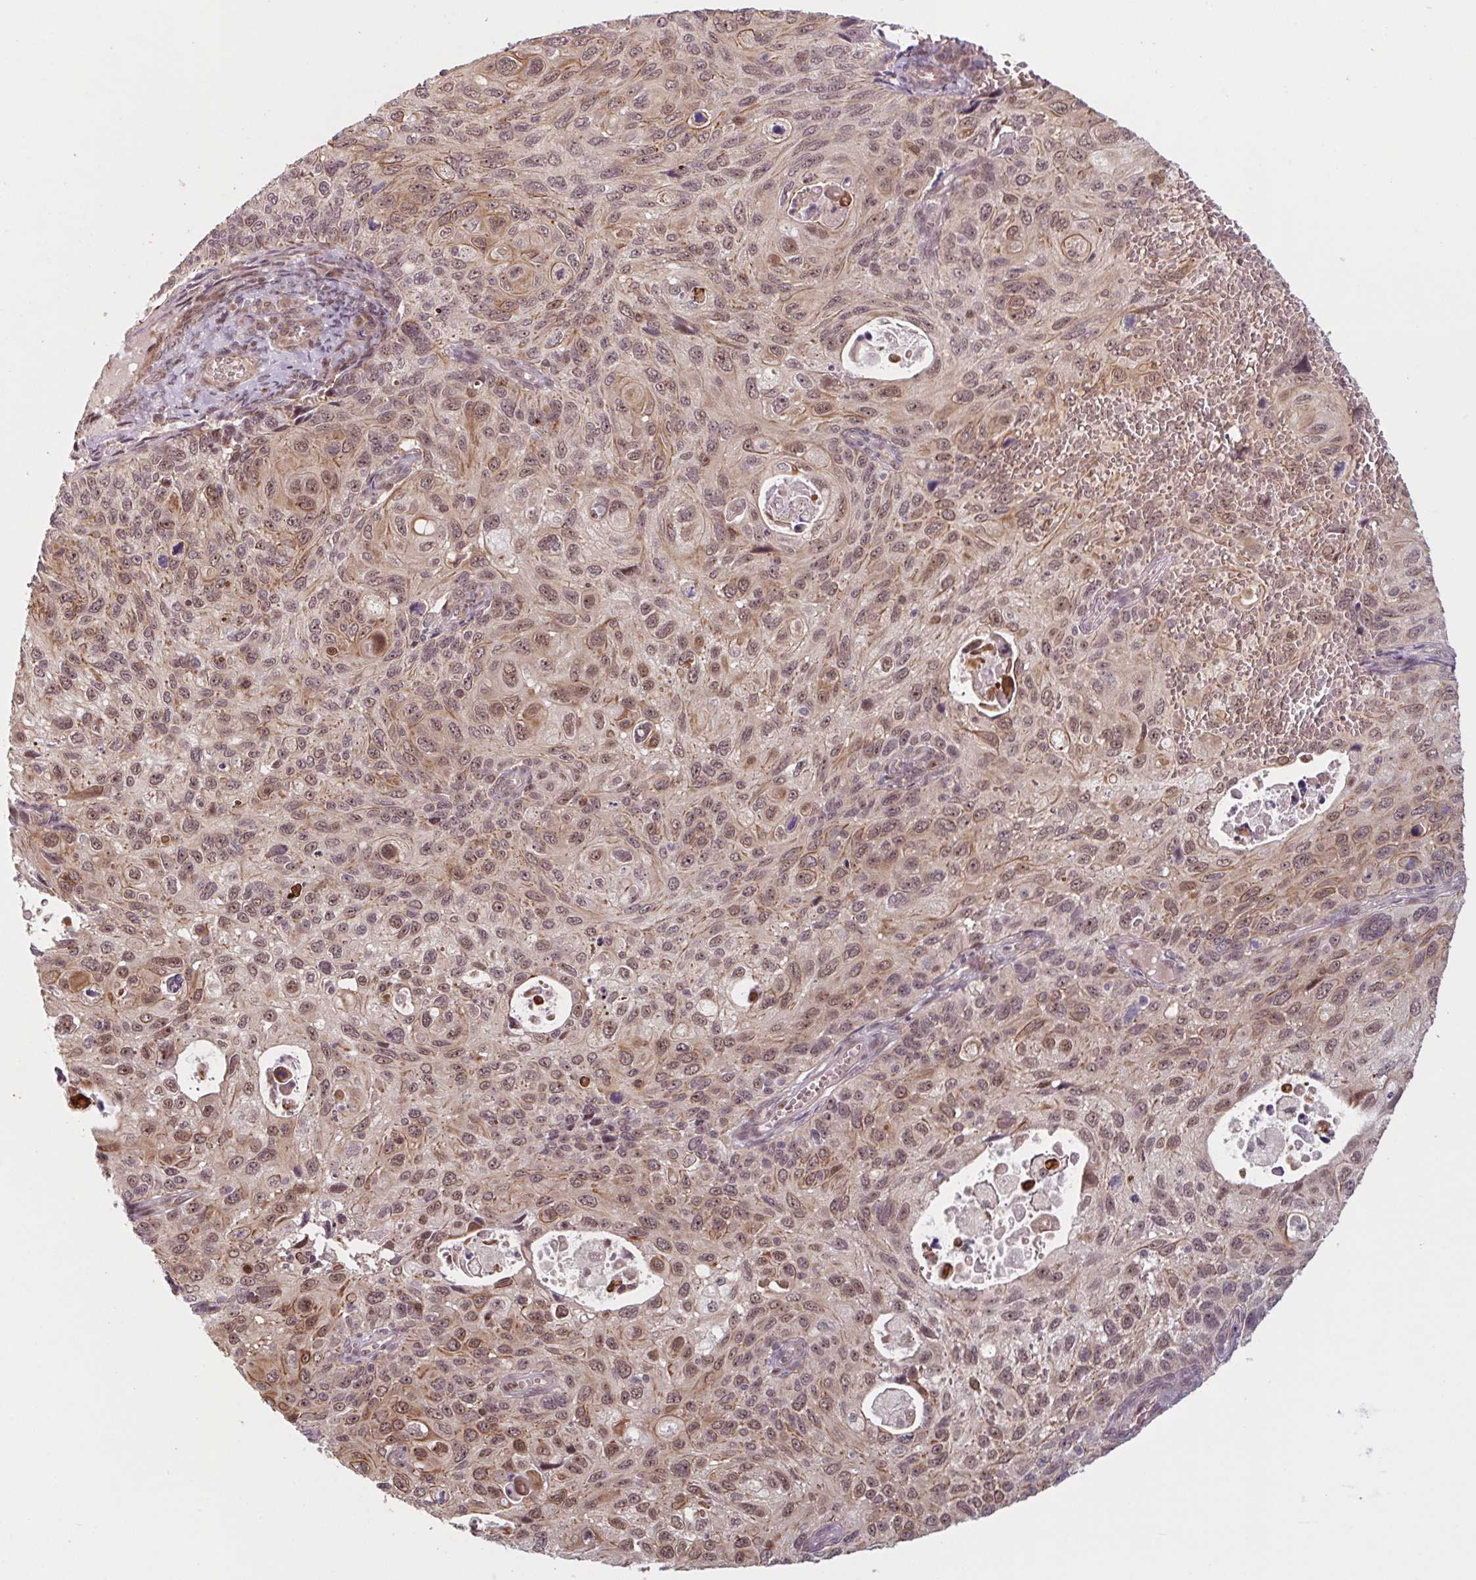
{"staining": {"intensity": "moderate", "quantity": ">75%", "location": "cytoplasmic/membranous,nuclear"}, "tissue": "cervical cancer", "cell_type": "Tumor cells", "image_type": "cancer", "snomed": [{"axis": "morphology", "description": "Squamous cell carcinoma, NOS"}, {"axis": "topography", "description": "Cervix"}], "caption": "Human cervical cancer stained for a protein (brown) shows moderate cytoplasmic/membranous and nuclear positive staining in about >75% of tumor cells.", "gene": "NLRP13", "patient": {"sex": "female", "age": 70}}